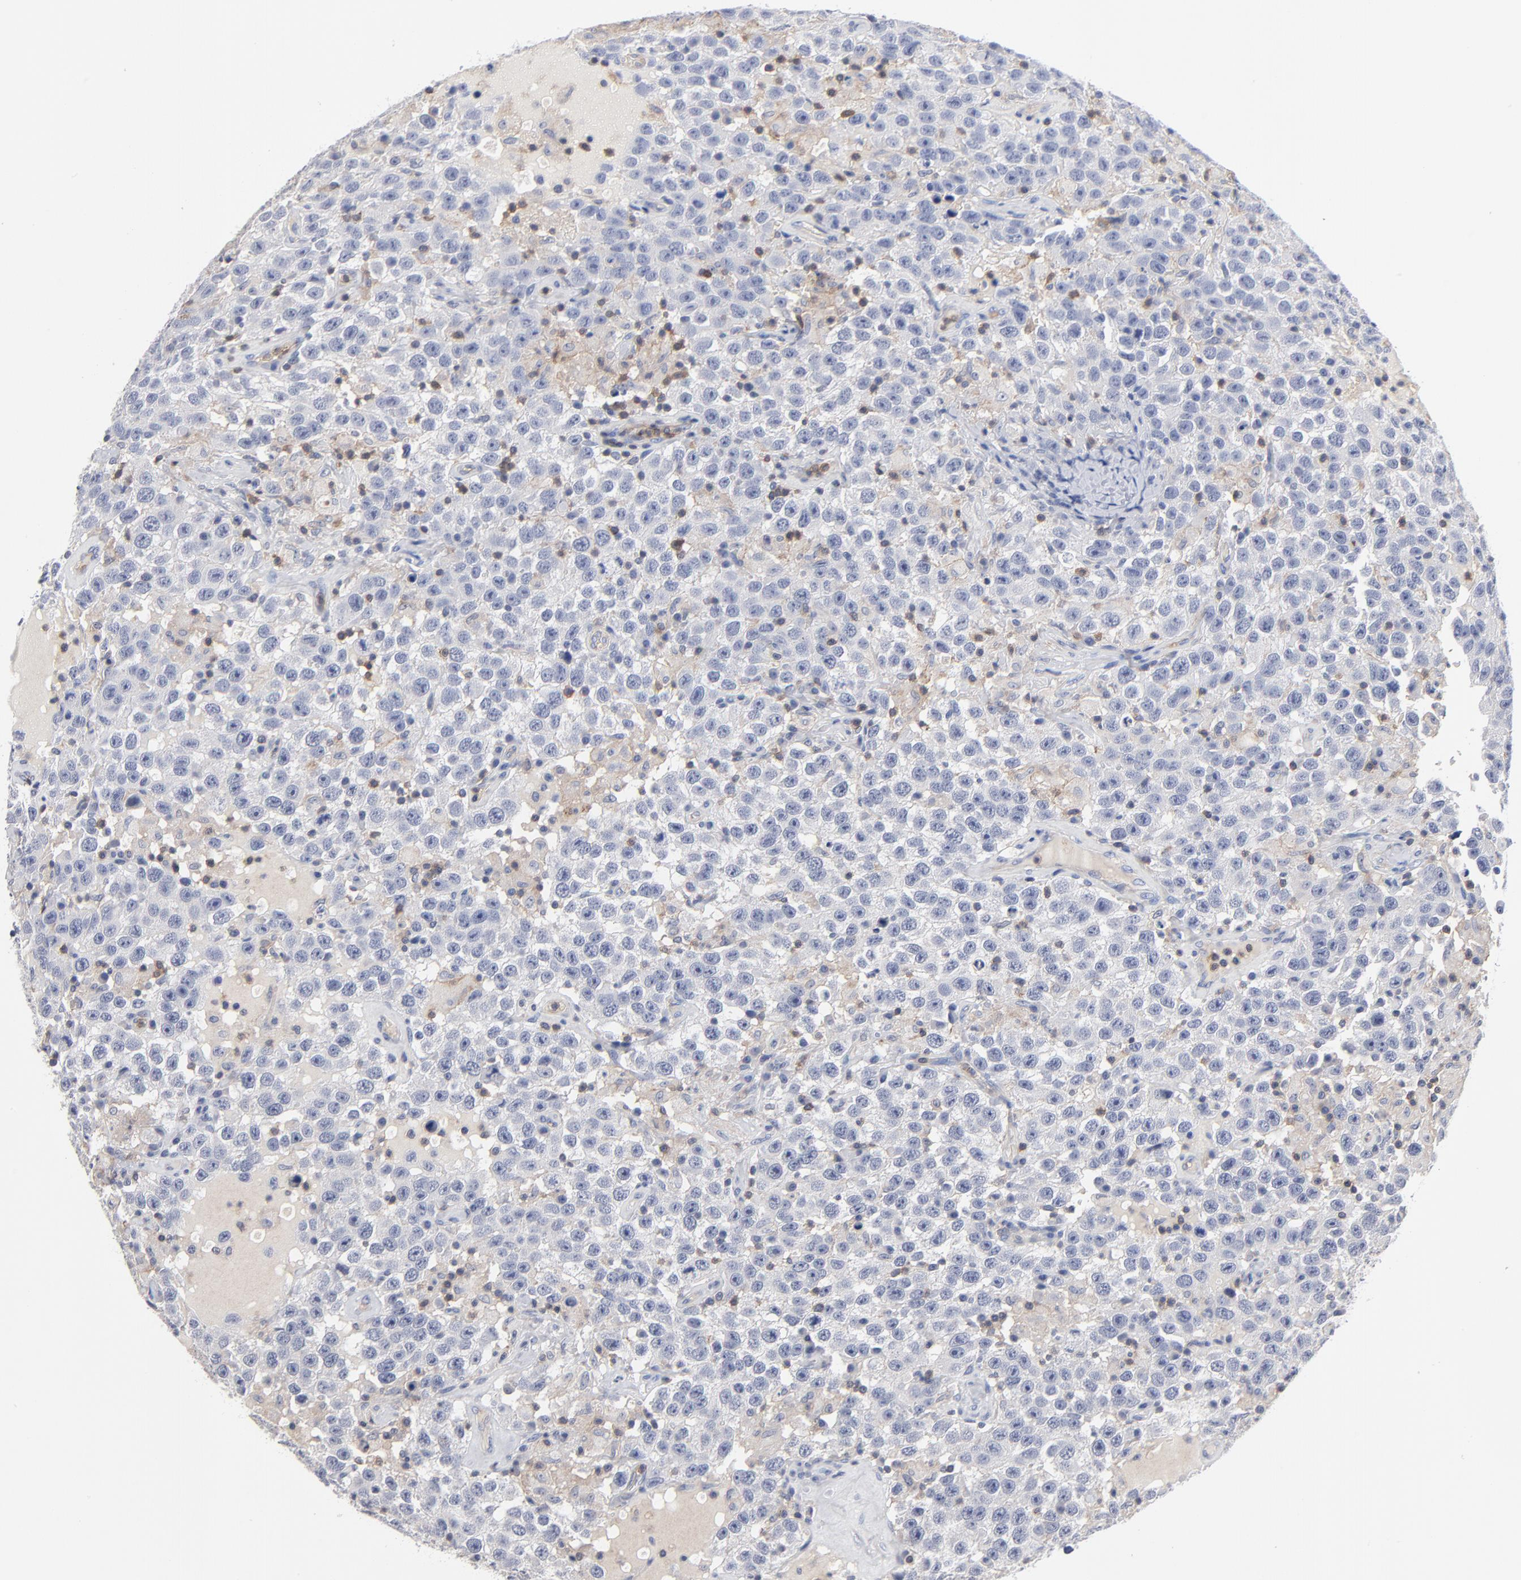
{"staining": {"intensity": "negative", "quantity": "none", "location": "none"}, "tissue": "testis cancer", "cell_type": "Tumor cells", "image_type": "cancer", "snomed": [{"axis": "morphology", "description": "Seminoma, NOS"}, {"axis": "topography", "description": "Testis"}], "caption": "This photomicrograph is of testis cancer stained with immunohistochemistry (IHC) to label a protein in brown with the nuclei are counter-stained blue. There is no staining in tumor cells.", "gene": "PDLIM2", "patient": {"sex": "male", "age": 41}}